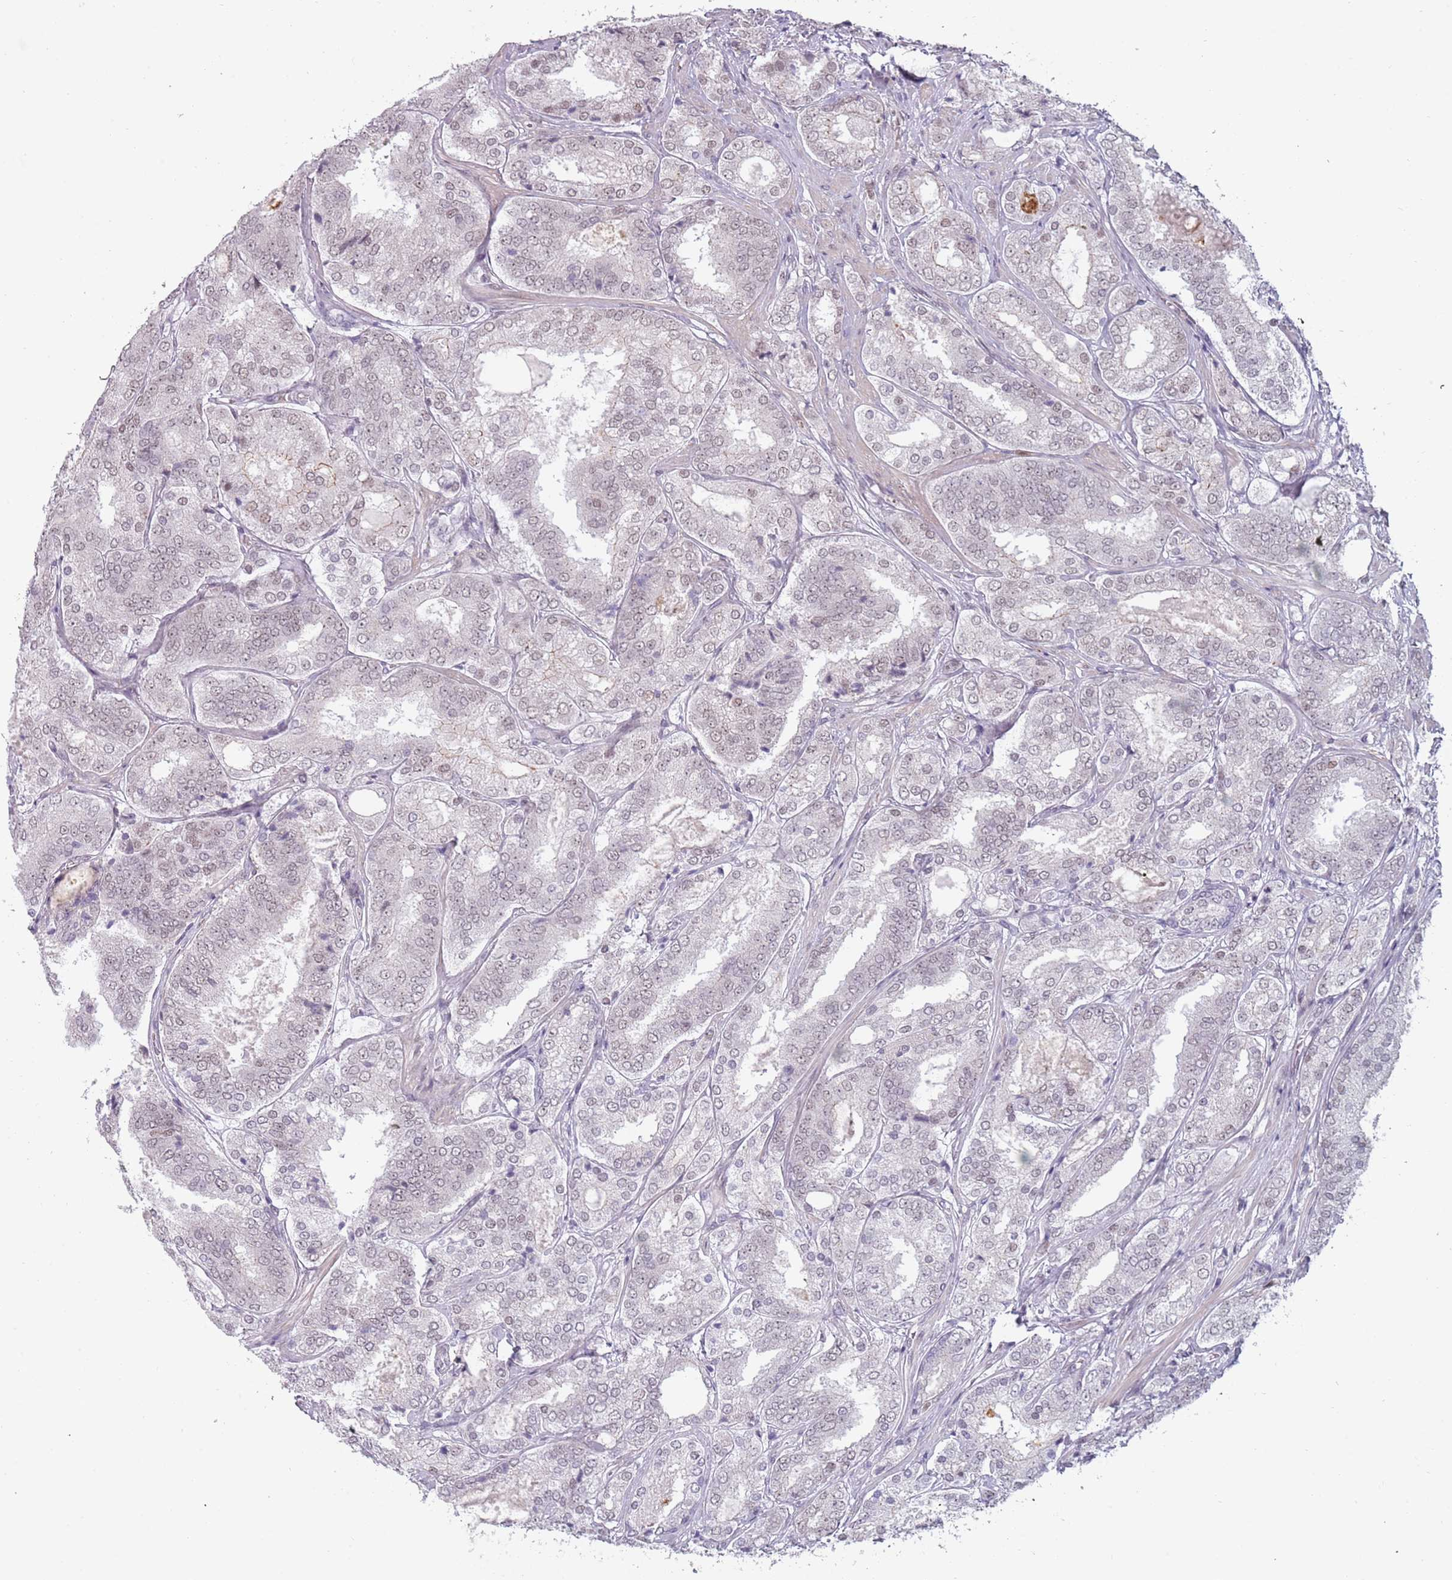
{"staining": {"intensity": "negative", "quantity": "none", "location": "none"}, "tissue": "prostate cancer", "cell_type": "Tumor cells", "image_type": "cancer", "snomed": [{"axis": "morphology", "description": "Adenocarcinoma, High grade"}, {"axis": "topography", "description": "Prostate"}], "caption": "Prostate high-grade adenocarcinoma stained for a protein using IHC exhibits no positivity tumor cells.", "gene": "REXO4", "patient": {"sex": "male", "age": 63}}